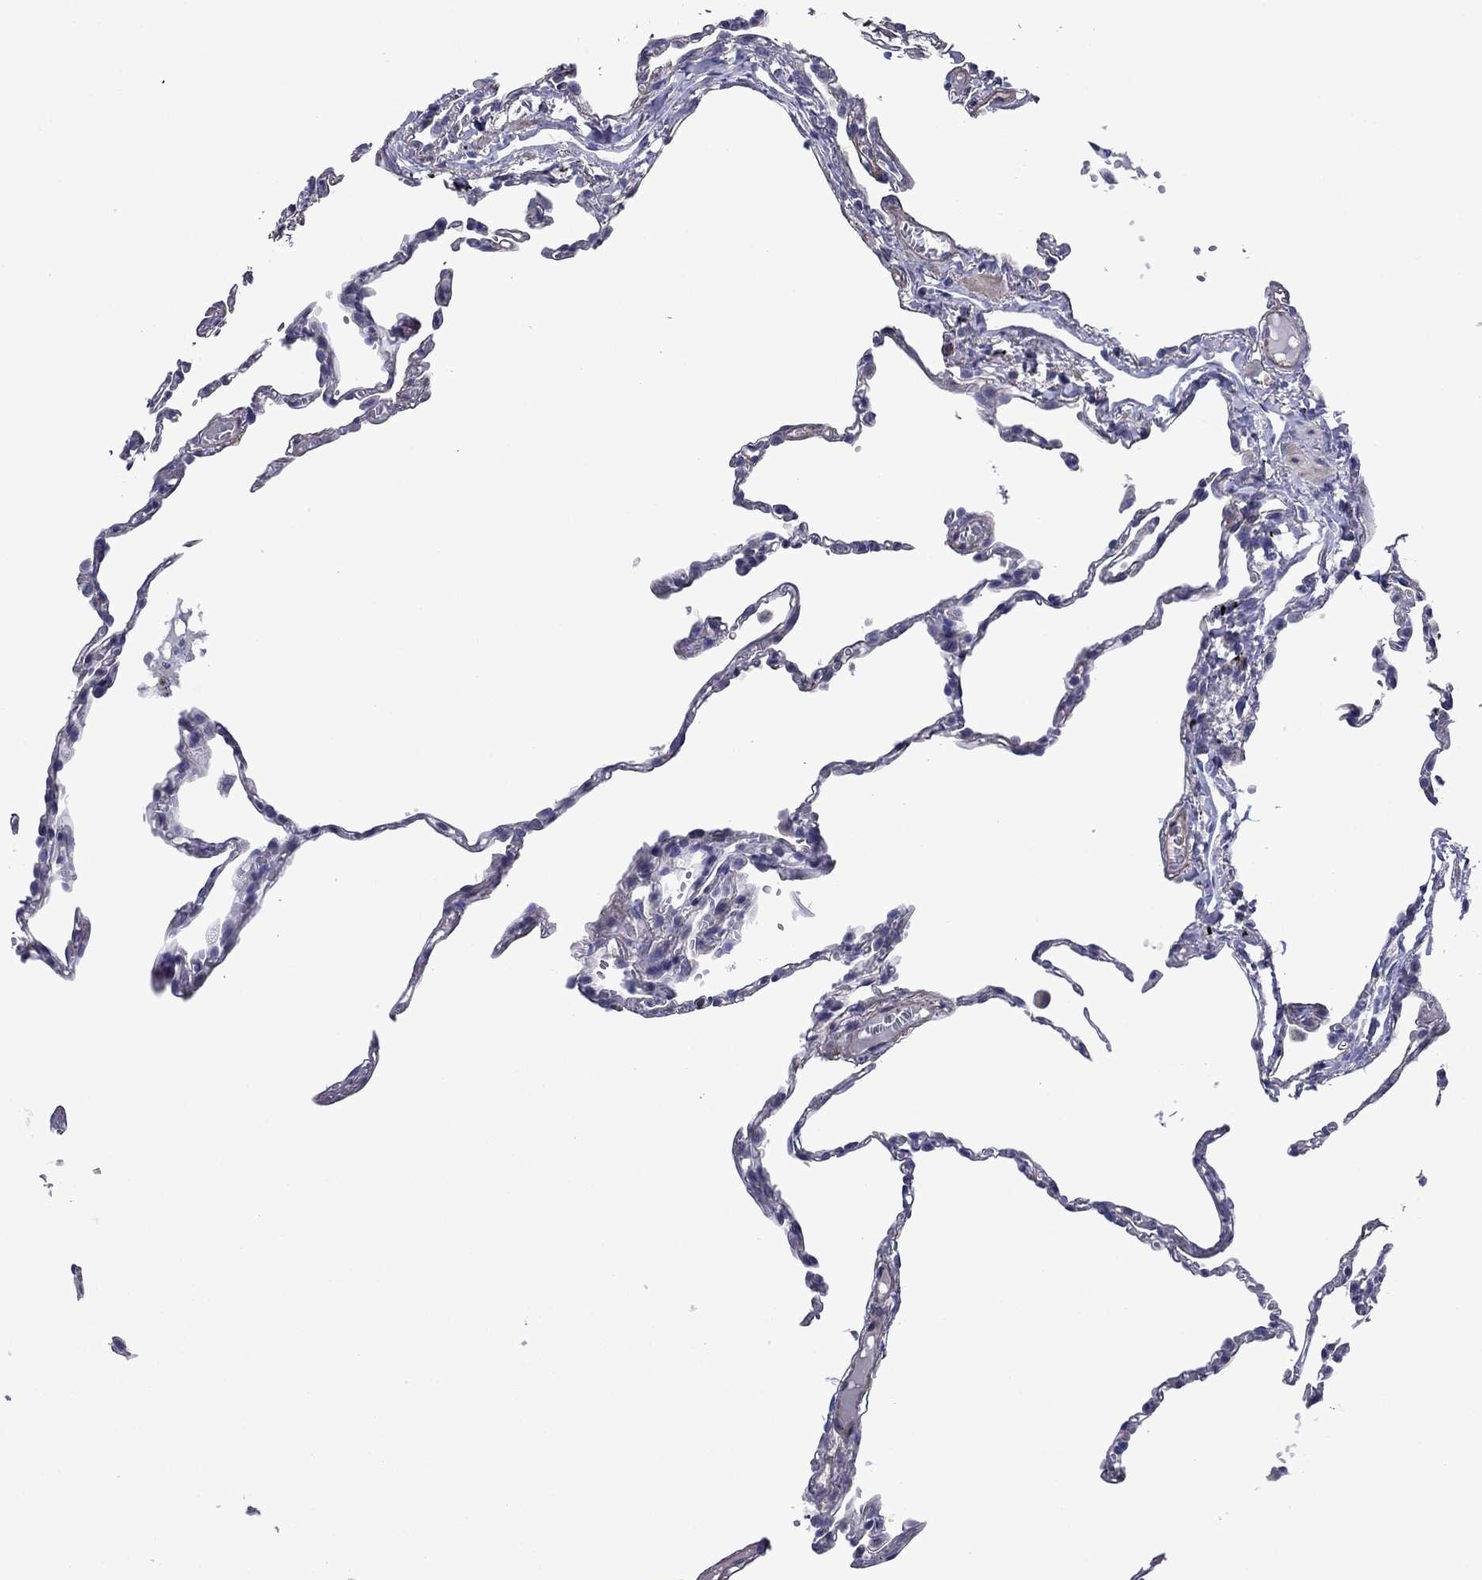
{"staining": {"intensity": "negative", "quantity": "none", "location": "none"}, "tissue": "lung", "cell_type": "Alveolar cells", "image_type": "normal", "snomed": [{"axis": "morphology", "description": "Normal tissue, NOS"}, {"axis": "topography", "description": "Lung"}], "caption": "Lung was stained to show a protein in brown. There is no significant positivity in alveolar cells.", "gene": "HSPG2", "patient": {"sex": "male", "age": 78}}